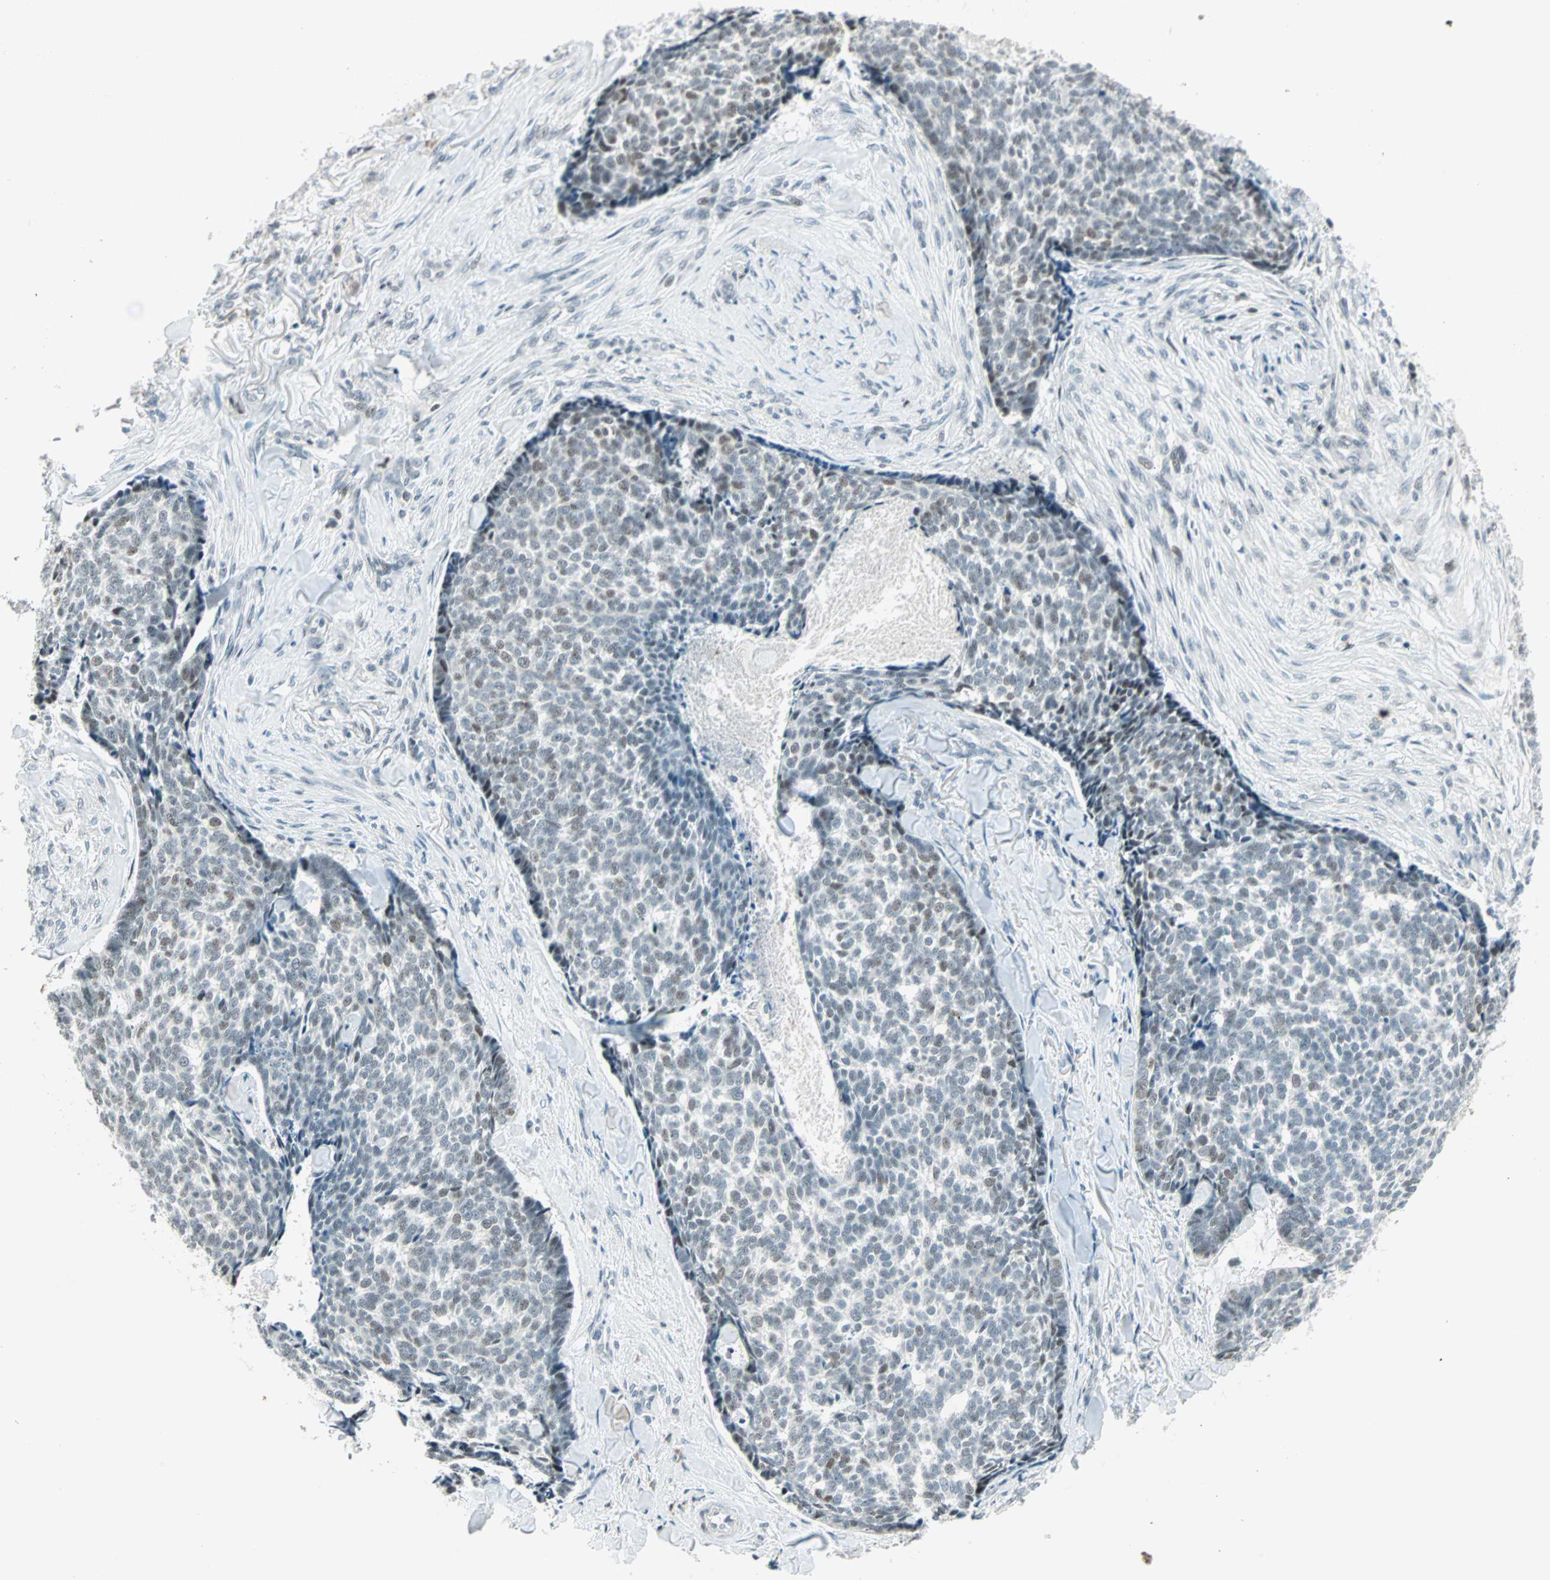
{"staining": {"intensity": "weak", "quantity": "<25%", "location": "nuclear"}, "tissue": "skin cancer", "cell_type": "Tumor cells", "image_type": "cancer", "snomed": [{"axis": "morphology", "description": "Basal cell carcinoma"}, {"axis": "topography", "description": "Skin"}], "caption": "Tumor cells are negative for protein expression in human skin cancer (basal cell carcinoma). (DAB (3,3'-diaminobenzidine) IHC visualized using brightfield microscopy, high magnification).", "gene": "SIN3A", "patient": {"sex": "male", "age": 84}}